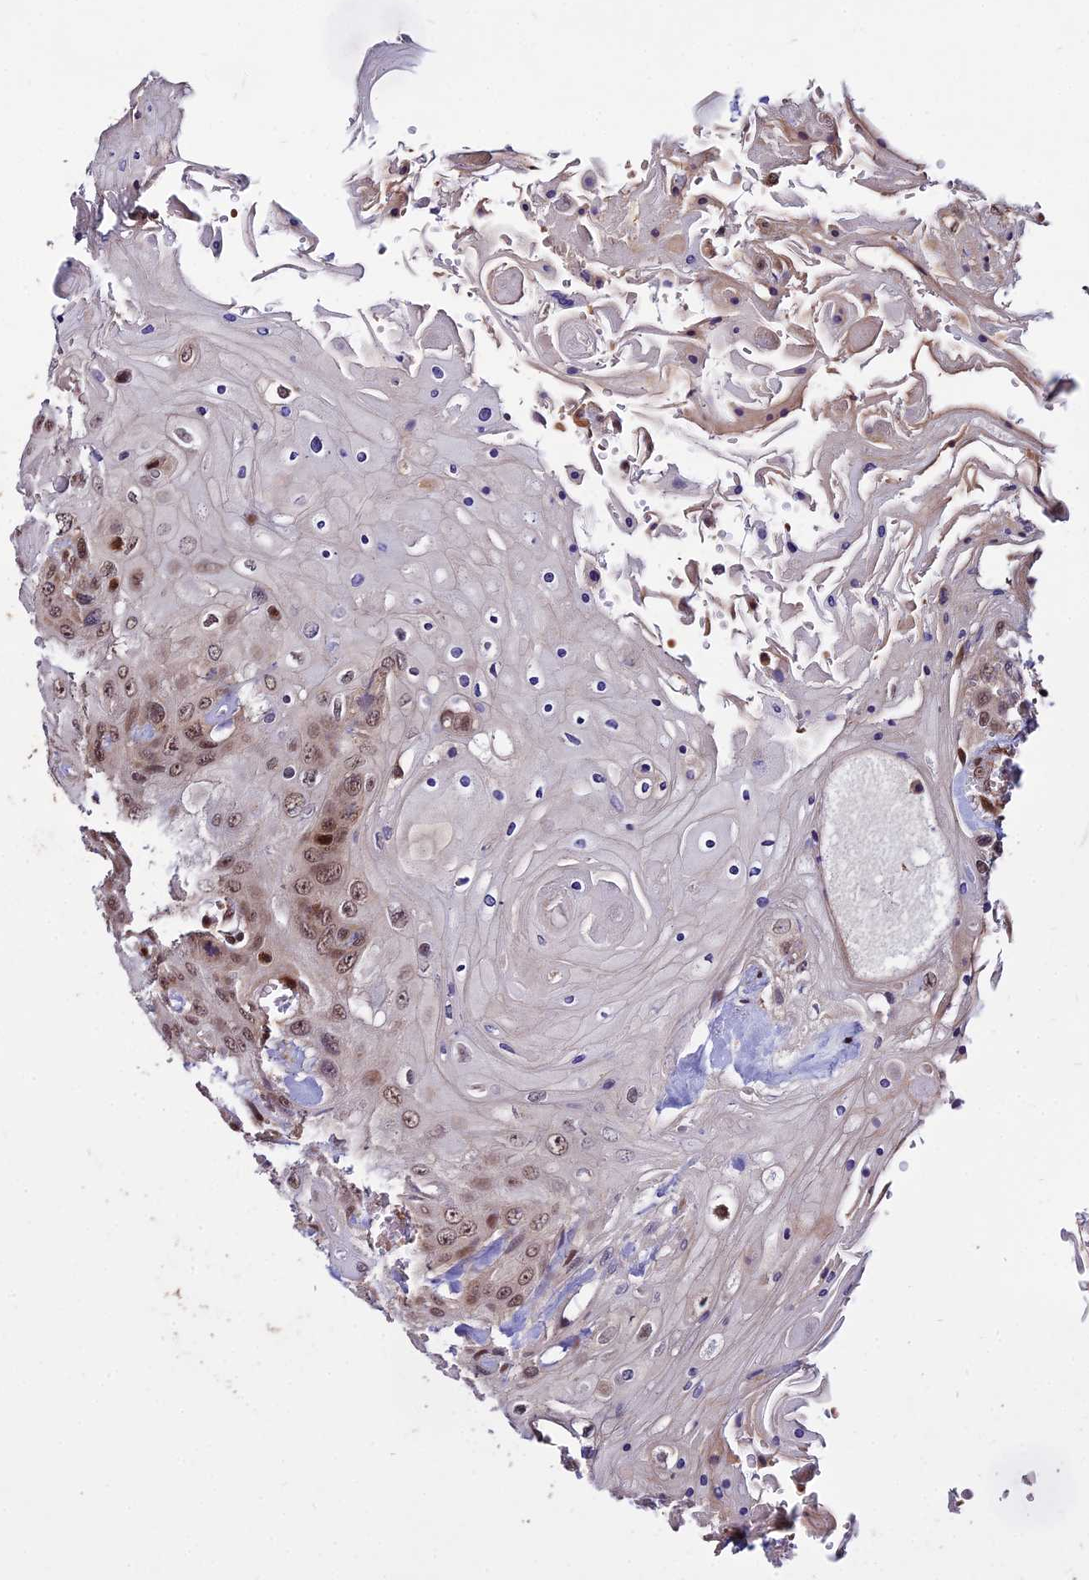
{"staining": {"intensity": "moderate", "quantity": ">75%", "location": "nuclear"}, "tissue": "head and neck cancer", "cell_type": "Tumor cells", "image_type": "cancer", "snomed": [{"axis": "morphology", "description": "Squamous cell carcinoma, NOS"}, {"axis": "topography", "description": "Head-Neck"}], "caption": "This is a photomicrograph of immunohistochemistry staining of squamous cell carcinoma (head and neck), which shows moderate positivity in the nuclear of tumor cells.", "gene": "CIB3", "patient": {"sex": "female", "age": 43}}